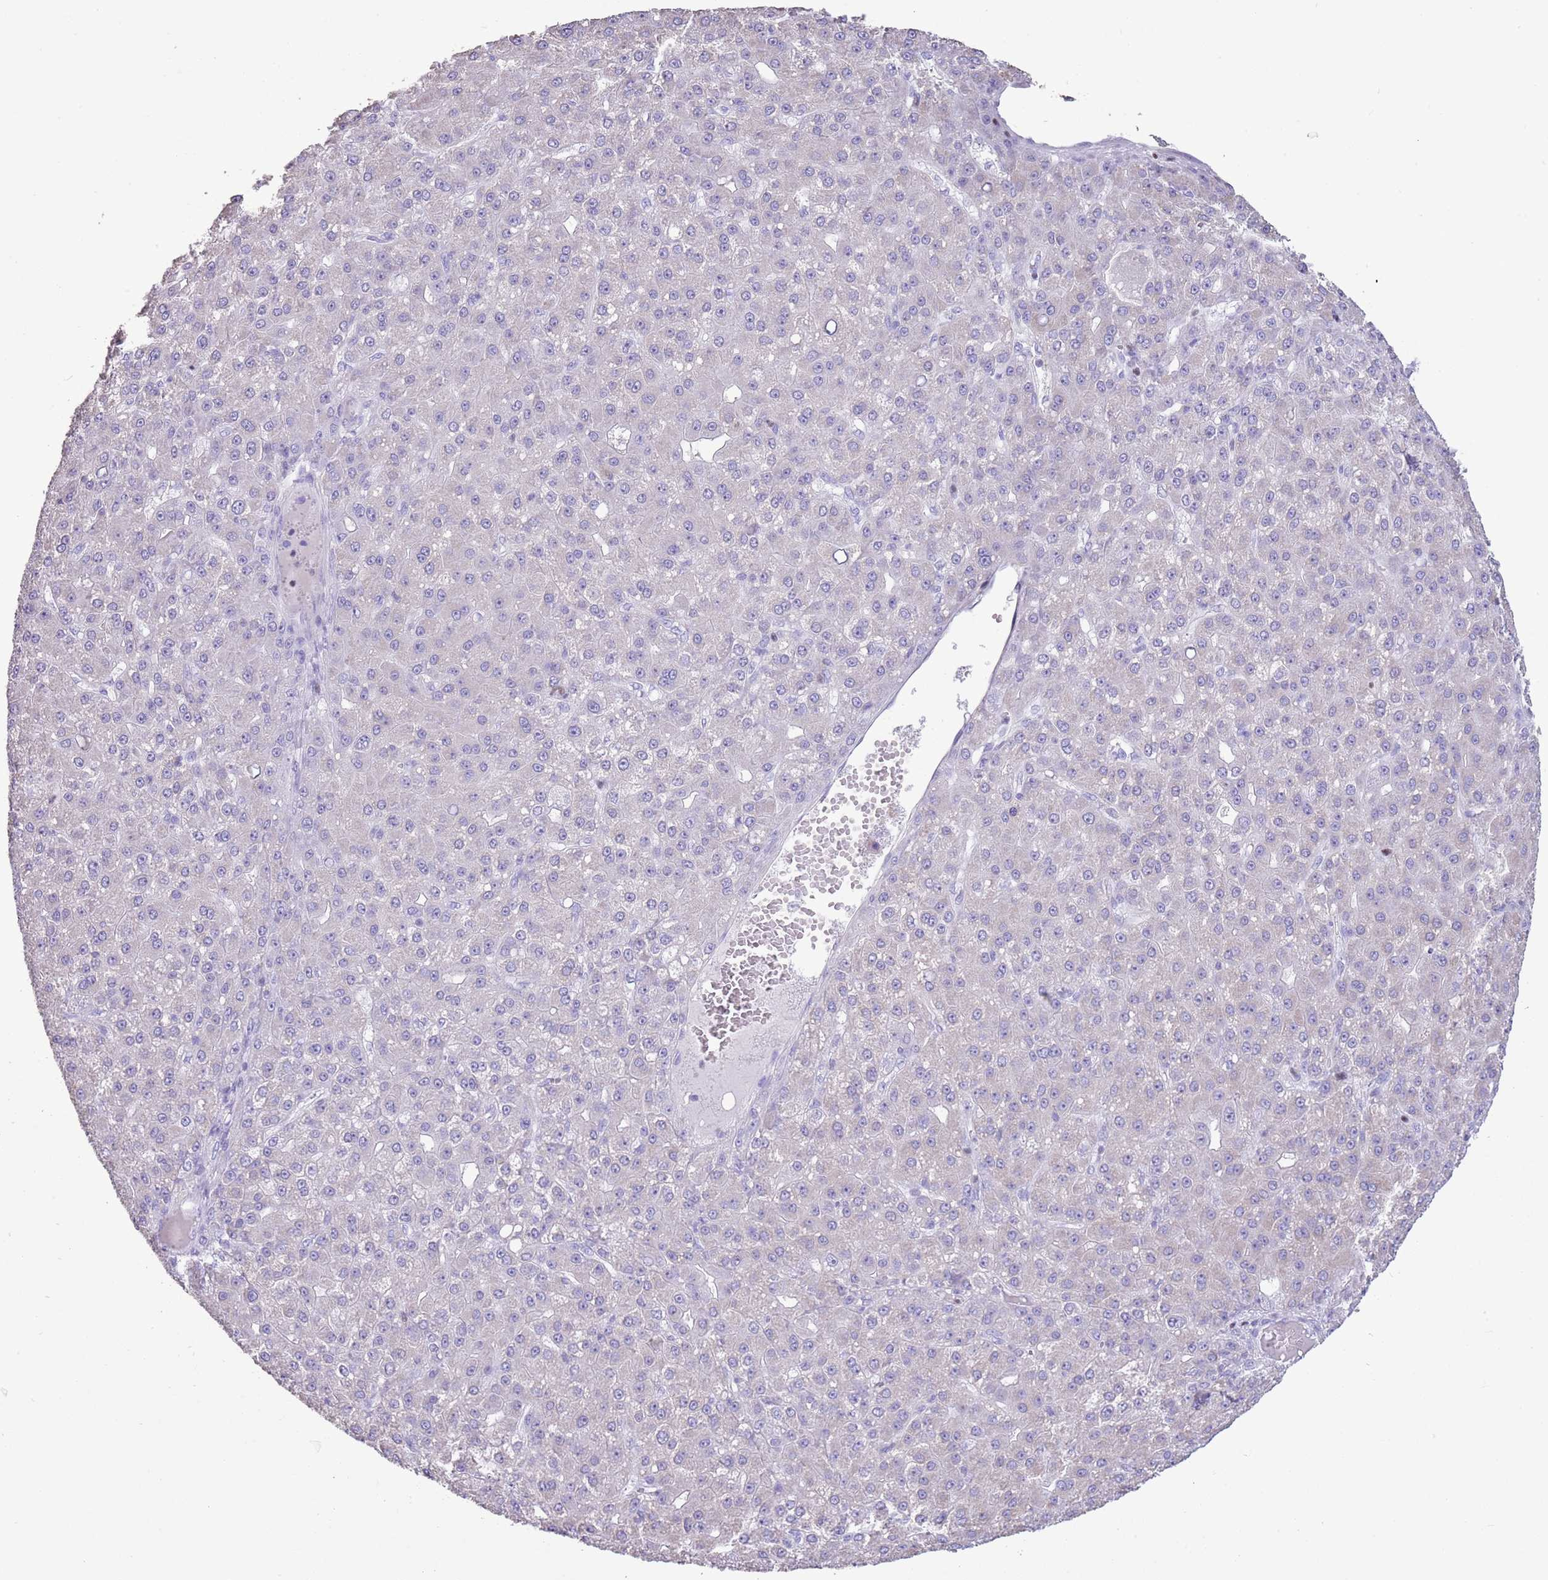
{"staining": {"intensity": "negative", "quantity": "none", "location": "none"}, "tissue": "liver cancer", "cell_type": "Tumor cells", "image_type": "cancer", "snomed": [{"axis": "morphology", "description": "Carcinoma, Hepatocellular, NOS"}, {"axis": "topography", "description": "Liver"}], "caption": "High power microscopy image of an IHC photomicrograph of hepatocellular carcinoma (liver), revealing no significant expression in tumor cells.", "gene": "BCL11B", "patient": {"sex": "male", "age": 67}}